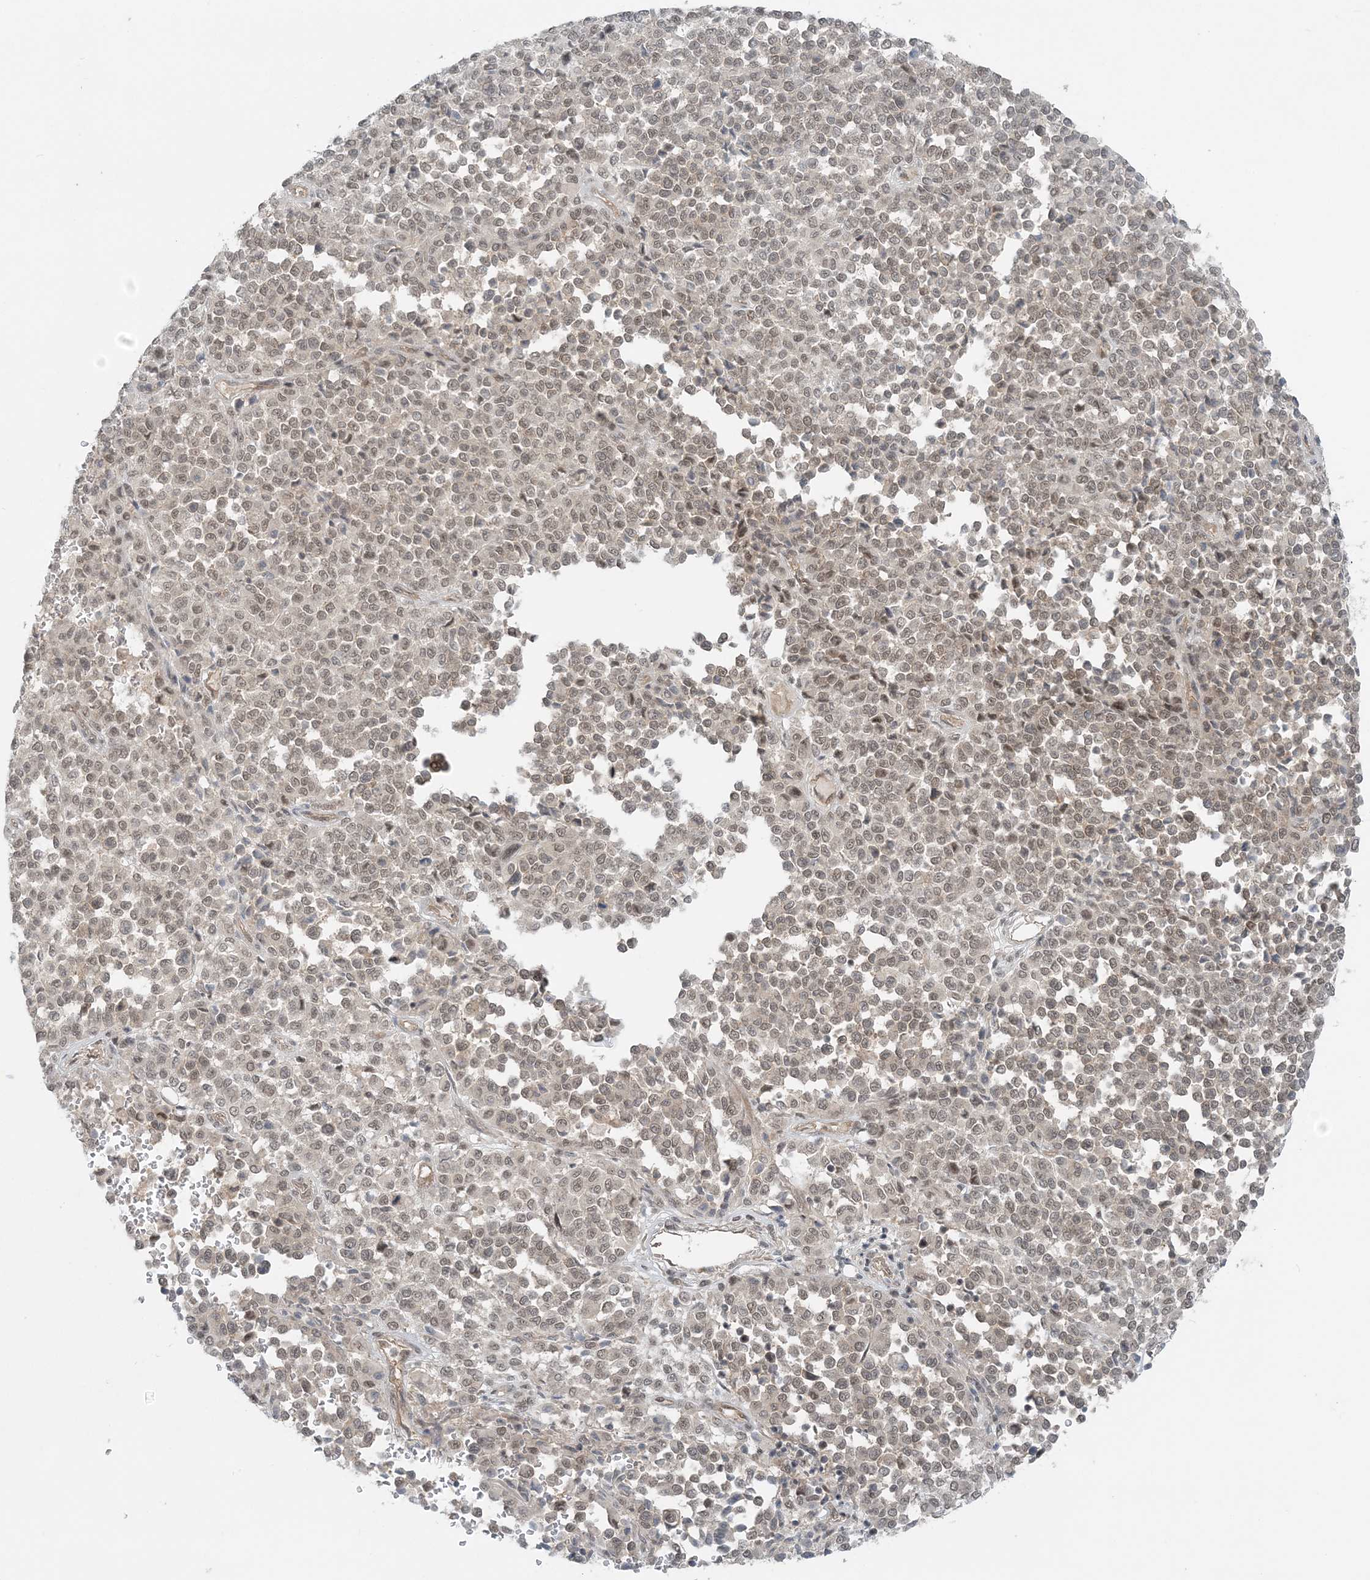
{"staining": {"intensity": "weak", "quantity": "25%-75%", "location": "nuclear"}, "tissue": "melanoma", "cell_type": "Tumor cells", "image_type": "cancer", "snomed": [{"axis": "morphology", "description": "Malignant melanoma, Metastatic site"}, {"axis": "topography", "description": "Pancreas"}], "caption": "Malignant melanoma (metastatic site) stained with a protein marker demonstrates weak staining in tumor cells.", "gene": "ATP11A", "patient": {"sex": "female", "age": 30}}